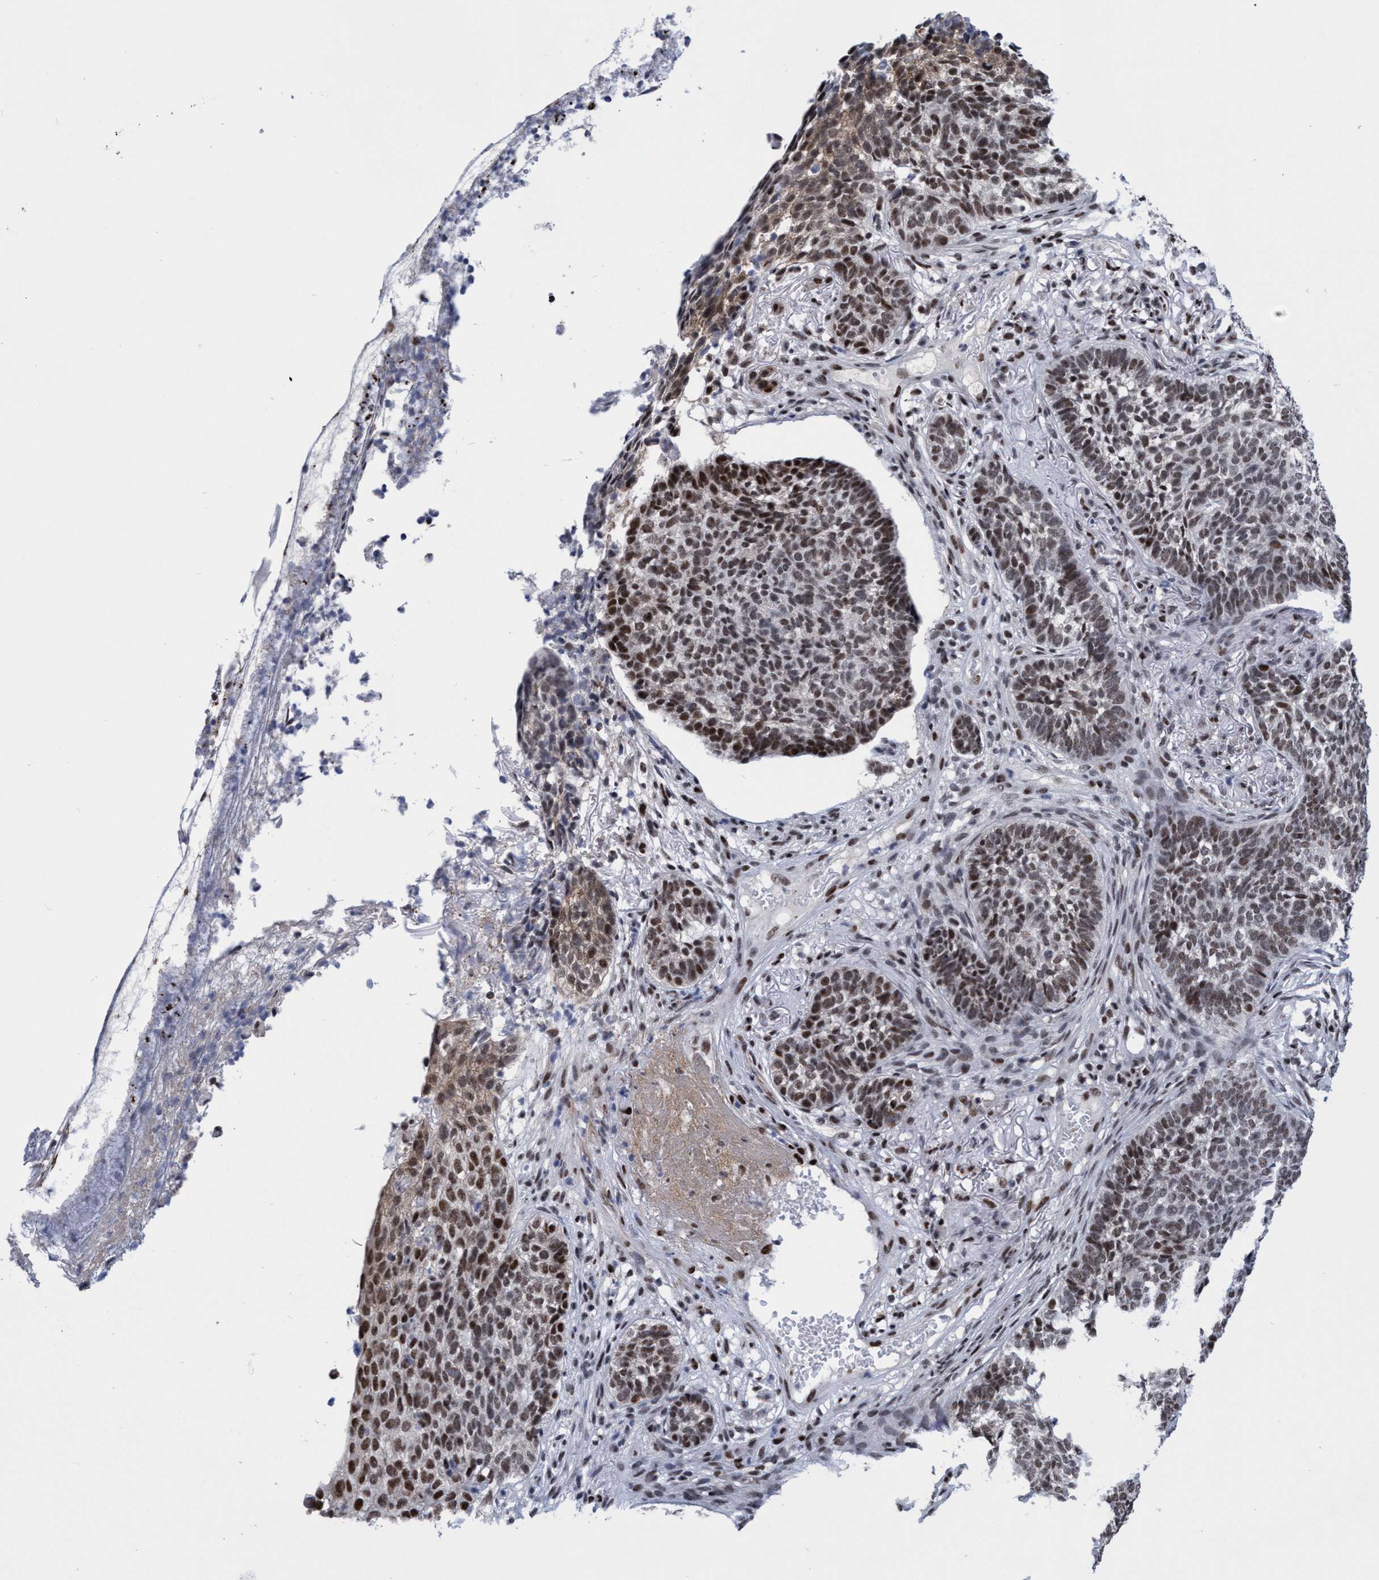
{"staining": {"intensity": "moderate", "quantity": ">75%", "location": "nuclear"}, "tissue": "skin cancer", "cell_type": "Tumor cells", "image_type": "cancer", "snomed": [{"axis": "morphology", "description": "Basal cell carcinoma"}, {"axis": "topography", "description": "Skin"}], "caption": "A micrograph of human skin basal cell carcinoma stained for a protein shows moderate nuclear brown staining in tumor cells. Nuclei are stained in blue.", "gene": "C9orf78", "patient": {"sex": "male", "age": 85}}